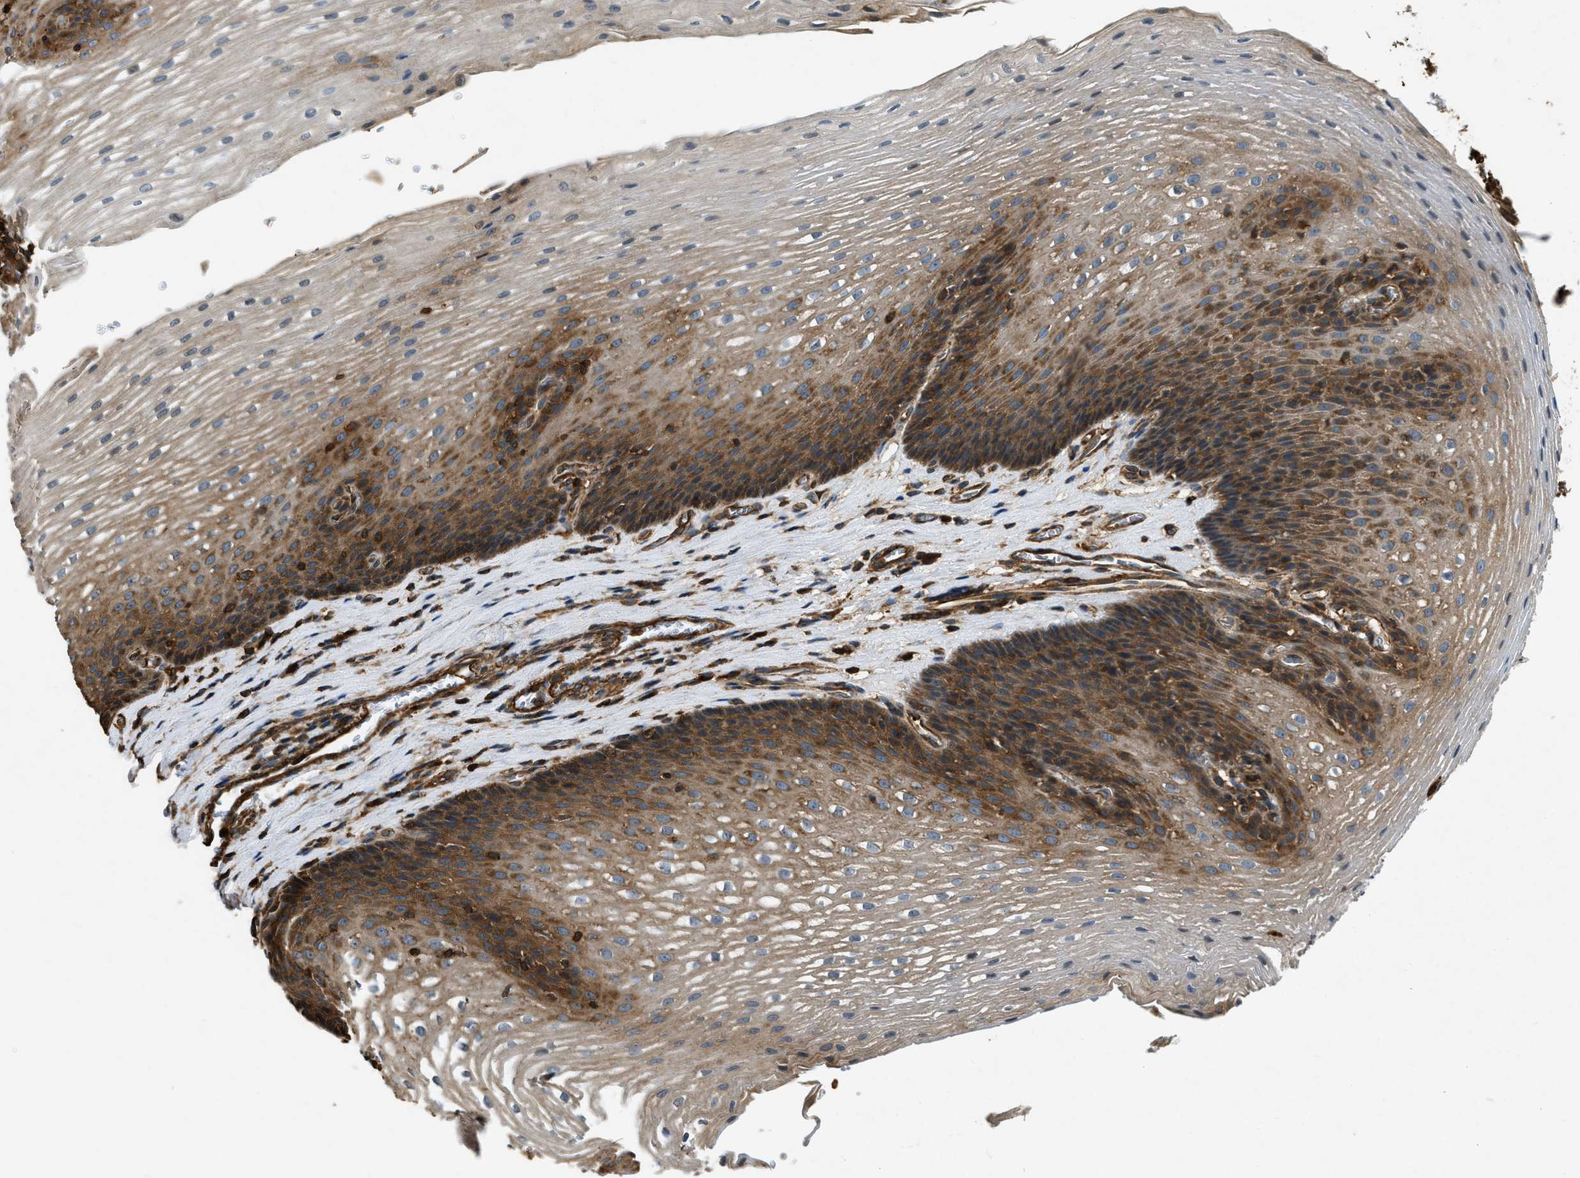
{"staining": {"intensity": "moderate", "quantity": "25%-75%", "location": "cytoplasmic/membranous"}, "tissue": "esophagus", "cell_type": "Squamous epithelial cells", "image_type": "normal", "snomed": [{"axis": "morphology", "description": "Normal tissue, NOS"}, {"axis": "topography", "description": "Esophagus"}], "caption": "Protein expression analysis of normal human esophagus reveals moderate cytoplasmic/membranous expression in about 25%-75% of squamous epithelial cells.", "gene": "YARS1", "patient": {"sex": "male", "age": 48}}